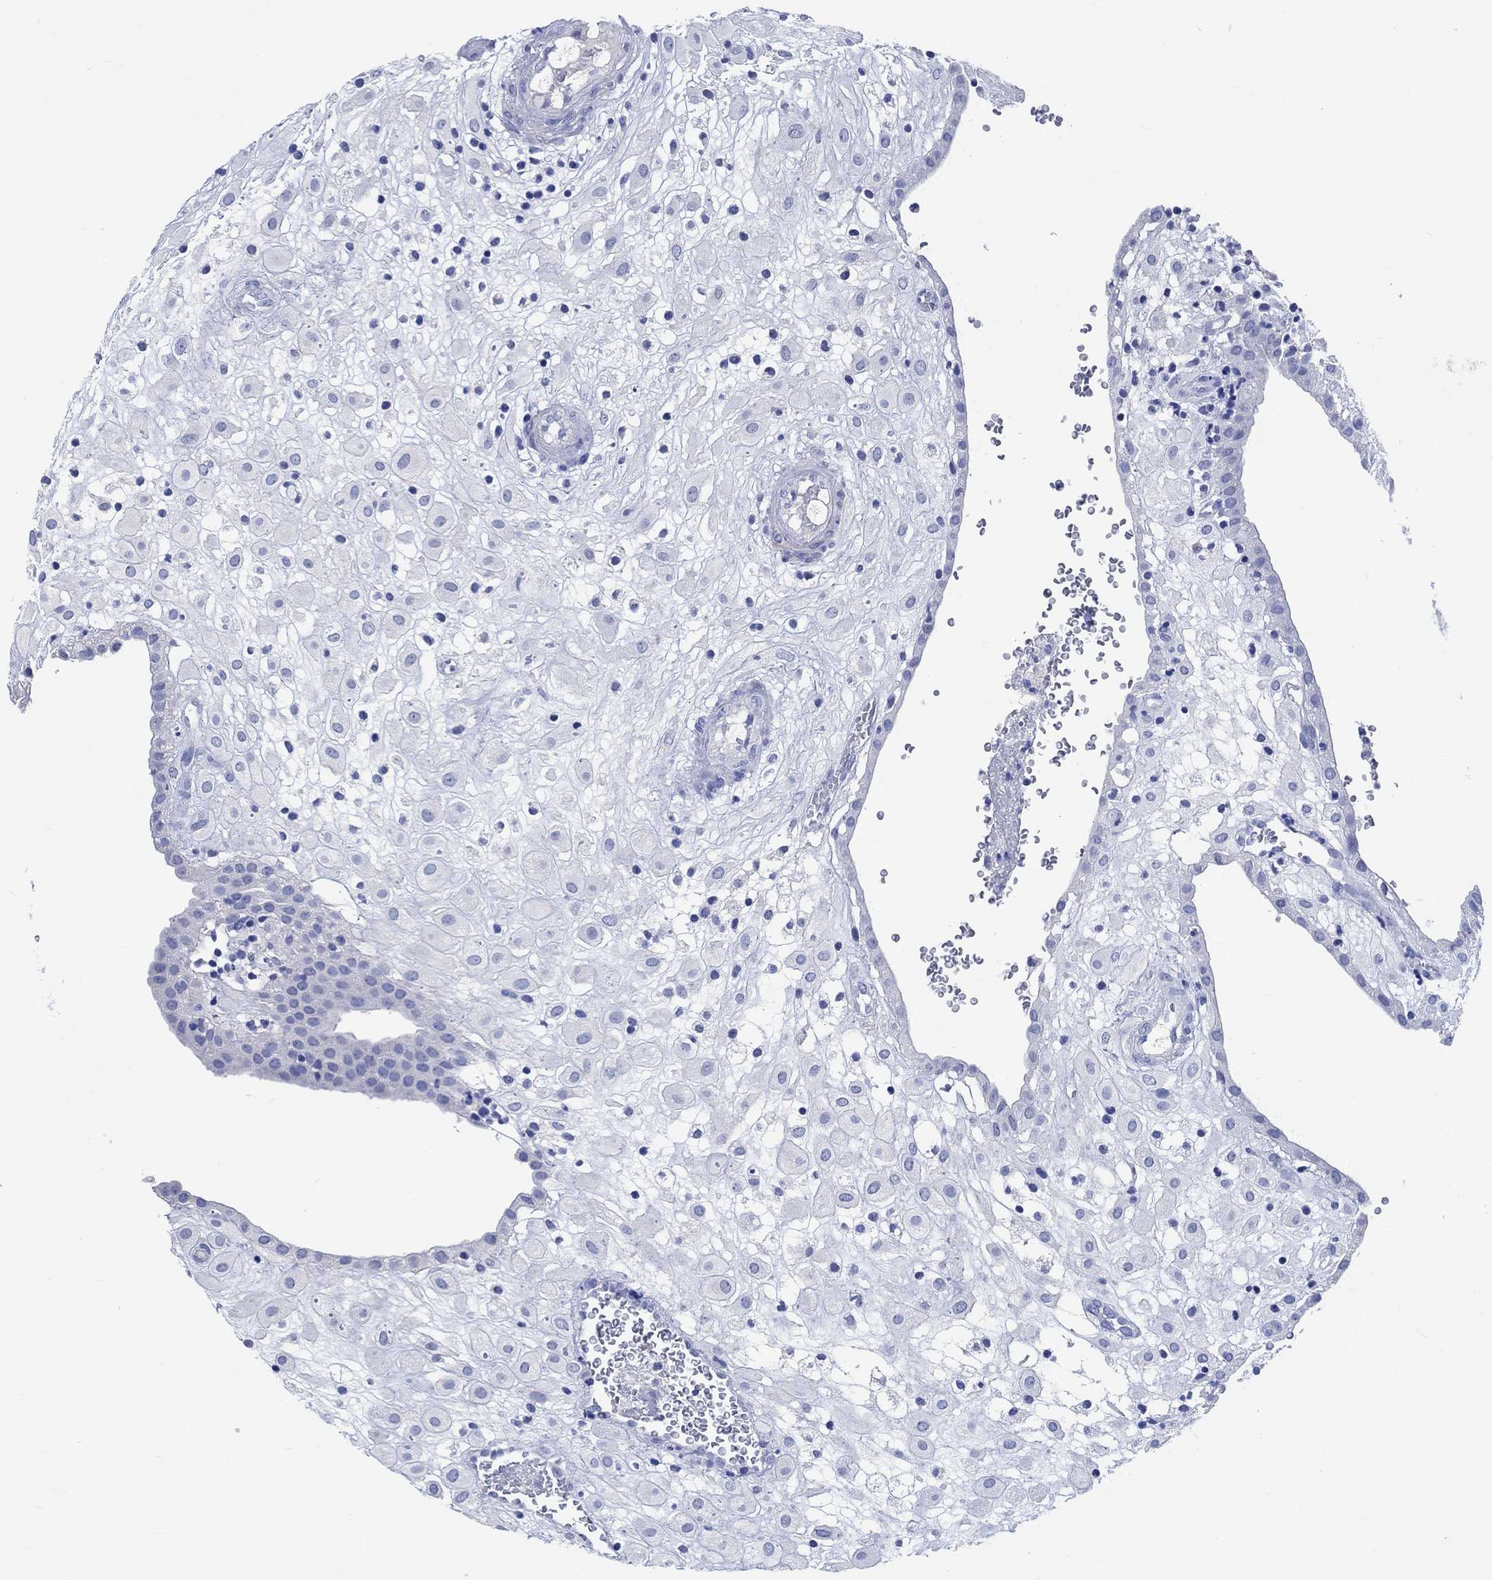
{"staining": {"intensity": "negative", "quantity": "none", "location": "none"}, "tissue": "placenta", "cell_type": "Decidual cells", "image_type": "normal", "snomed": [{"axis": "morphology", "description": "Normal tissue, NOS"}, {"axis": "topography", "description": "Placenta"}], "caption": "Placenta was stained to show a protein in brown. There is no significant positivity in decidual cells. Brightfield microscopy of immunohistochemistry stained with DAB (3,3'-diaminobenzidine) (brown) and hematoxylin (blue), captured at high magnification.", "gene": "SHISA4", "patient": {"sex": "female", "age": 24}}